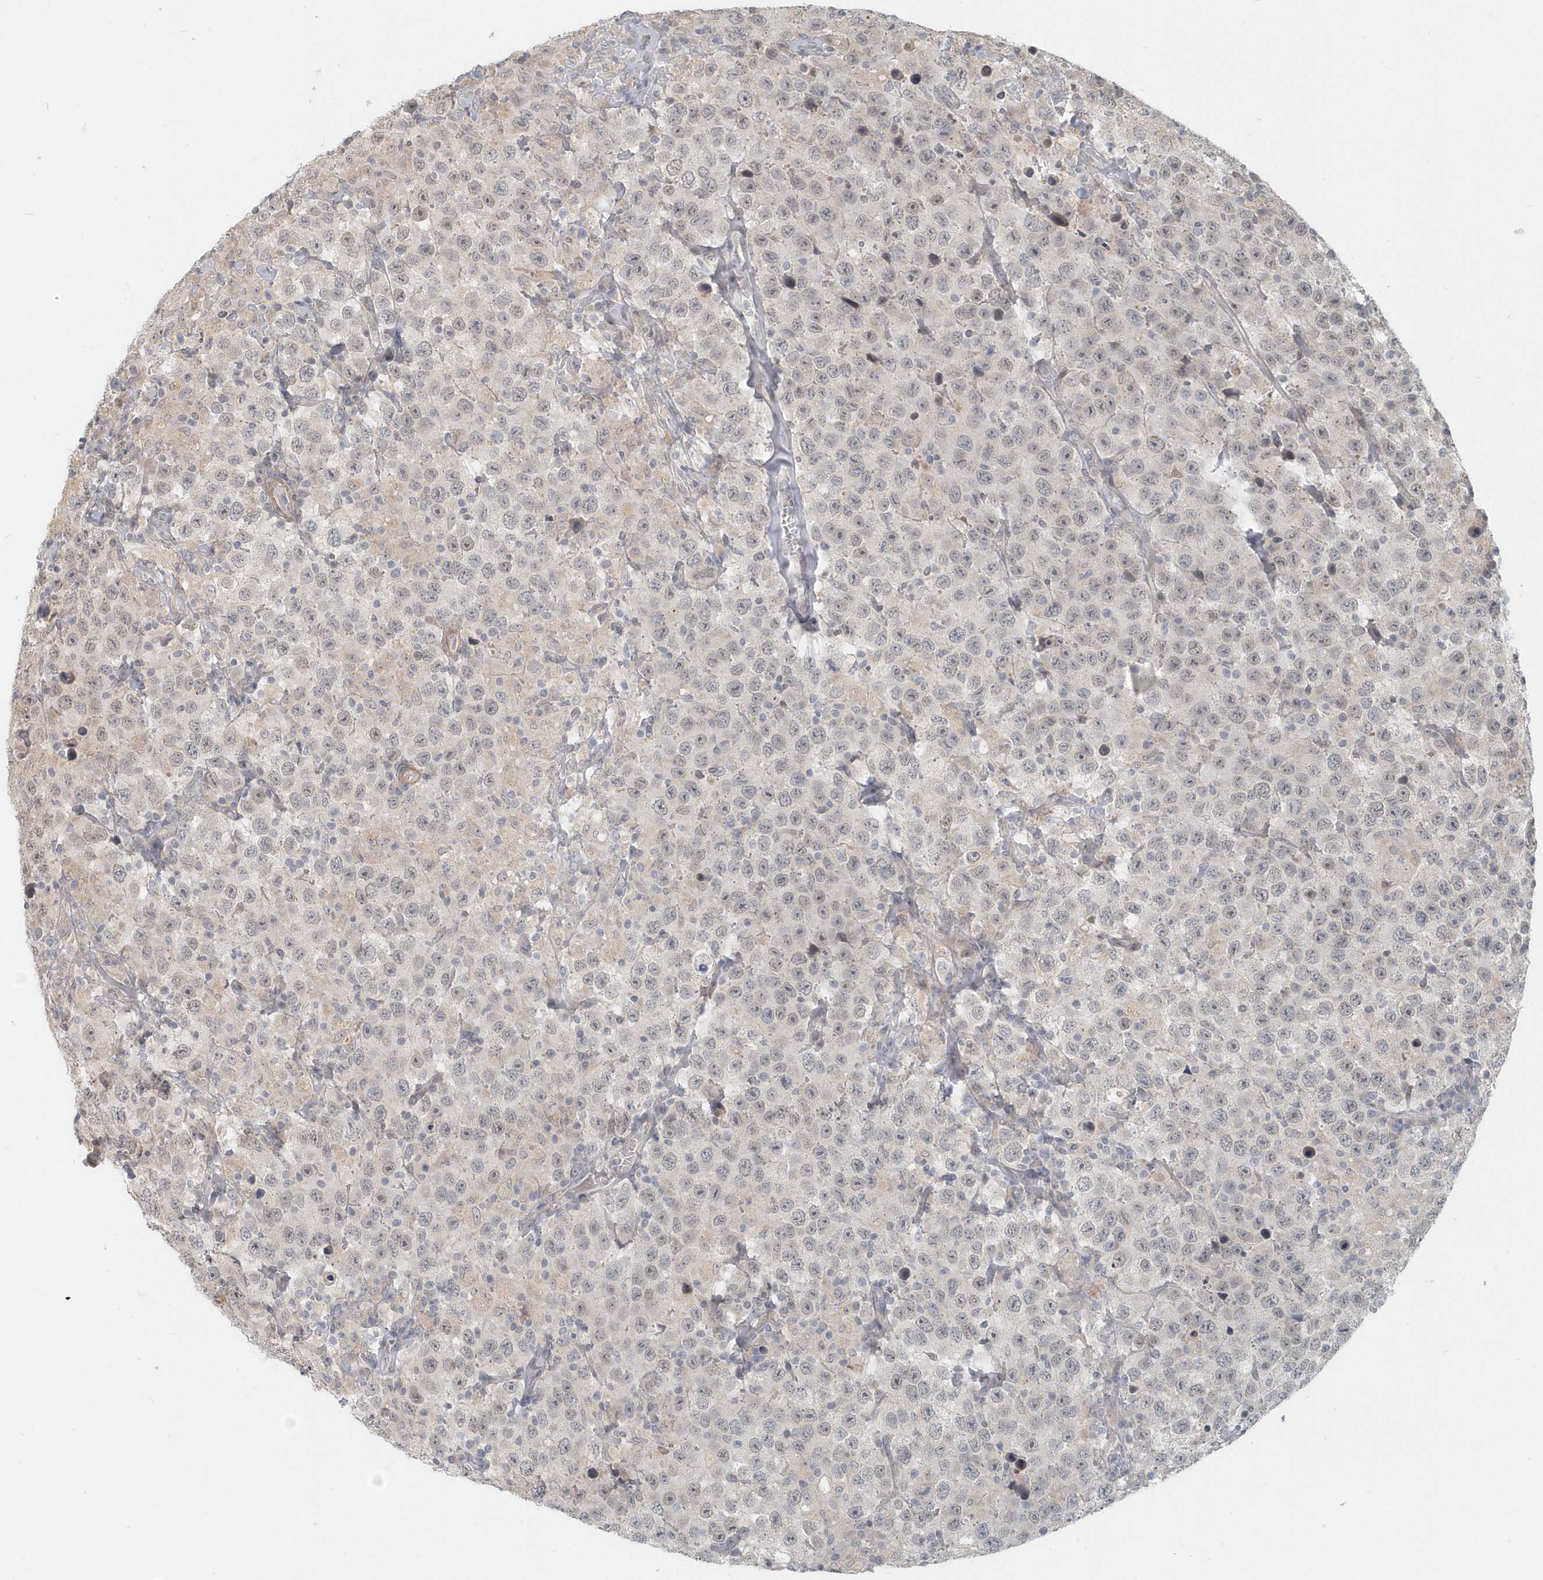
{"staining": {"intensity": "negative", "quantity": "none", "location": "none"}, "tissue": "testis cancer", "cell_type": "Tumor cells", "image_type": "cancer", "snomed": [{"axis": "morphology", "description": "Seminoma, NOS"}, {"axis": "topography", "description": "Testis"}], "caption": "The image exhibits no significant staining in tumor cells of testis cancer (seminoma). (DAB IHC visualized using brightfield microscopy, high magnification).", "gene": "NAPB", "patient": {"sex": "male", "age": 41}}